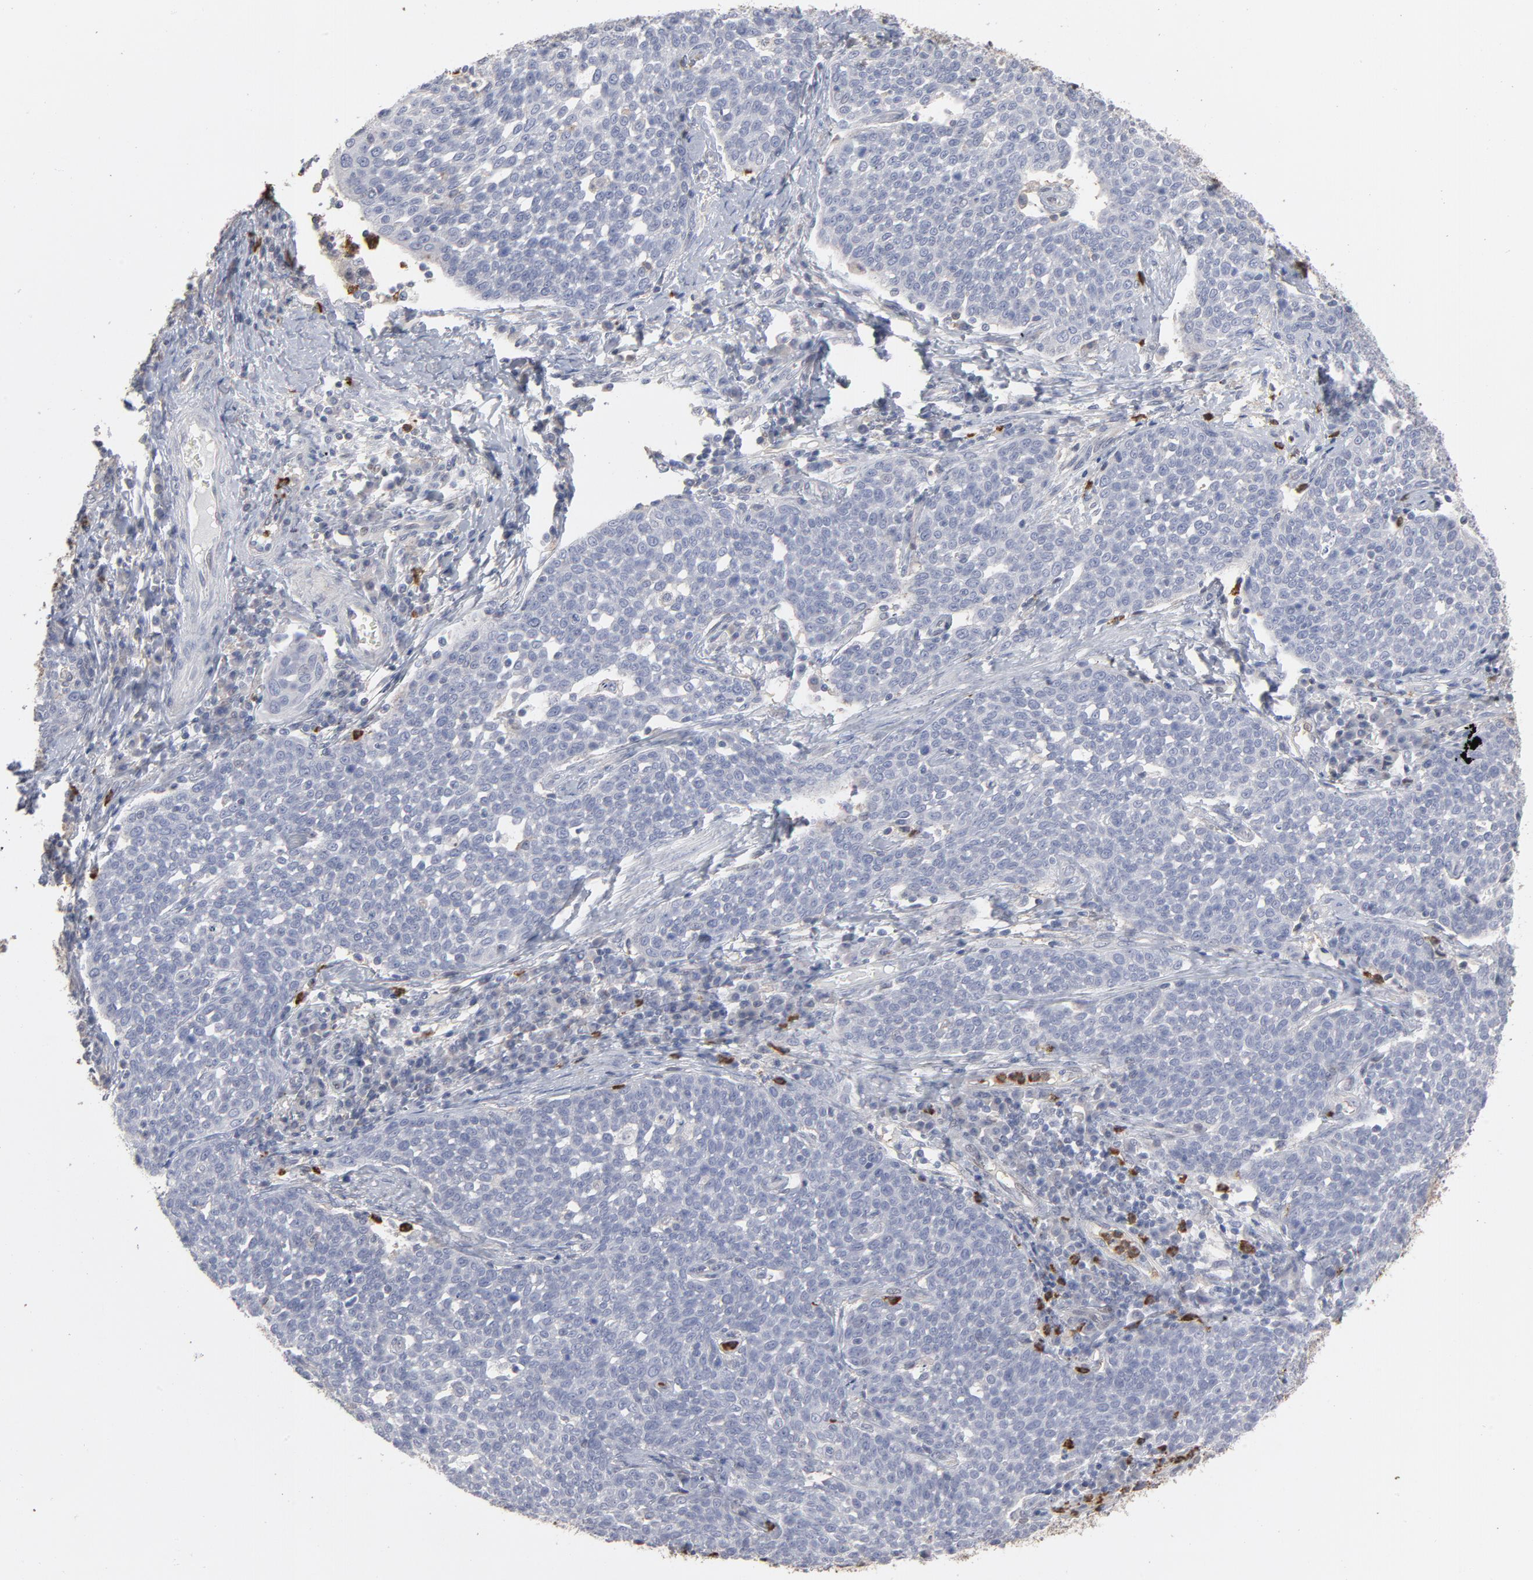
{"staining": {"intensity": "negative", "quantity": "none", "location": "none"}, "tissue": "cervical cancer", "cell_type": "Tumor cells", "image_type": "cancer", "snomed": [{"axis": "morphology", "description": "Squamous cell carcinoma, NOS"}, {"axis": "topography", "description": "Cervix"}], "caption": "DAB immunohistochemical staining of human squamous cell carcinoma (cervical) demonstrates no significant positivity in tumor cells. (DAB immunohistochemistry (IHC), high magnification).", "gene": "PNMA1", "patient": {"sex": "female", "age": 34}}